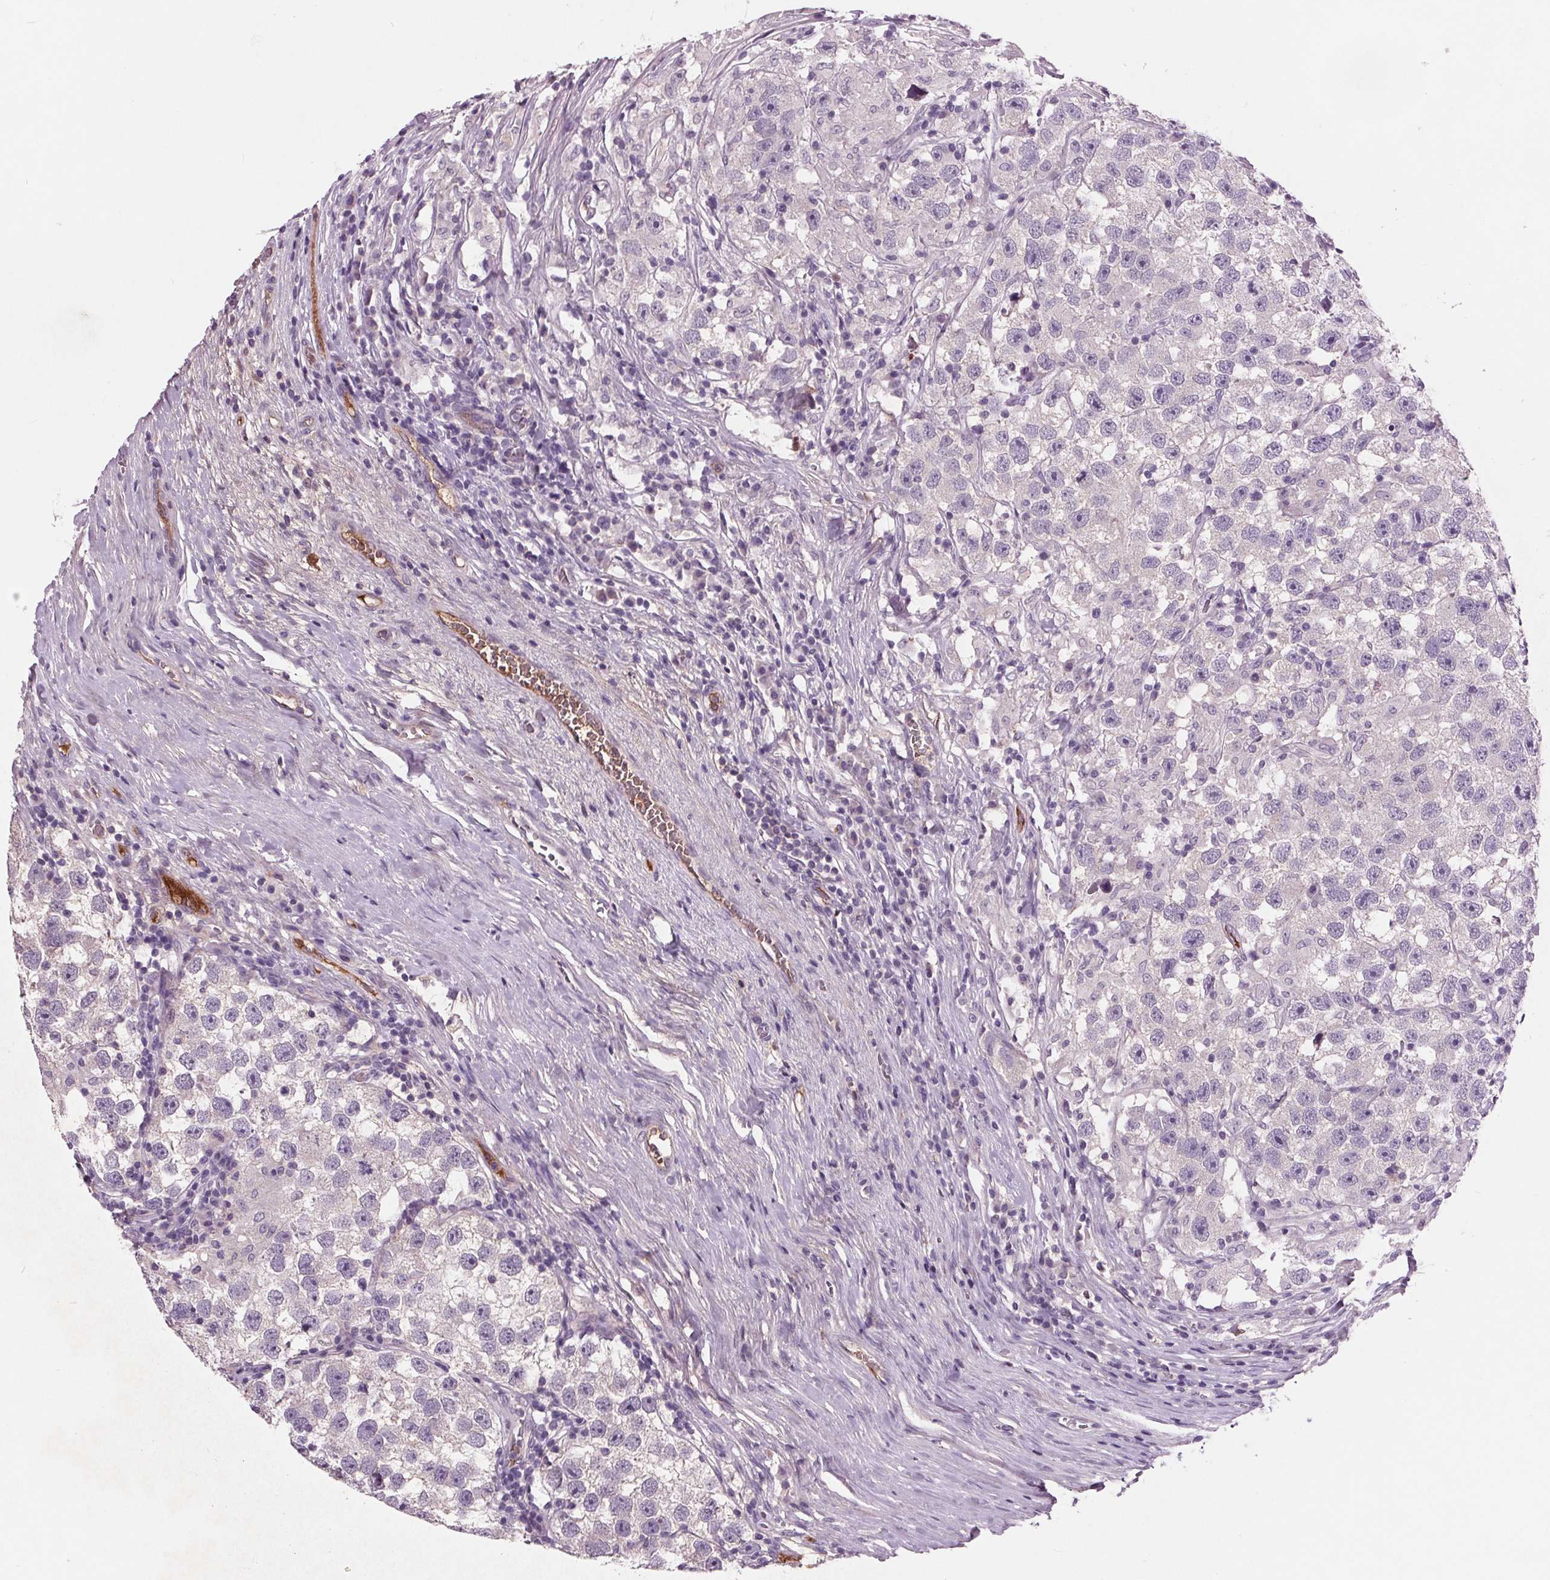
{"staining": {"intensity": "negative", "quantity": "none", "location": "none"}, "tissue": "testis cancer", "cell_type": "Tumor cells", "image_type": "cancer", "snomed": [{"axis": "morphology", "description": "Seminoma, NOS"}, {"axis": "topography", "description": "Testis"}], "caption": "This is an IHC micrograph of testis cancer. There is no staining in tumor cells.", "gene": "C6", "patient": {"sex": "male", "age": 26}}